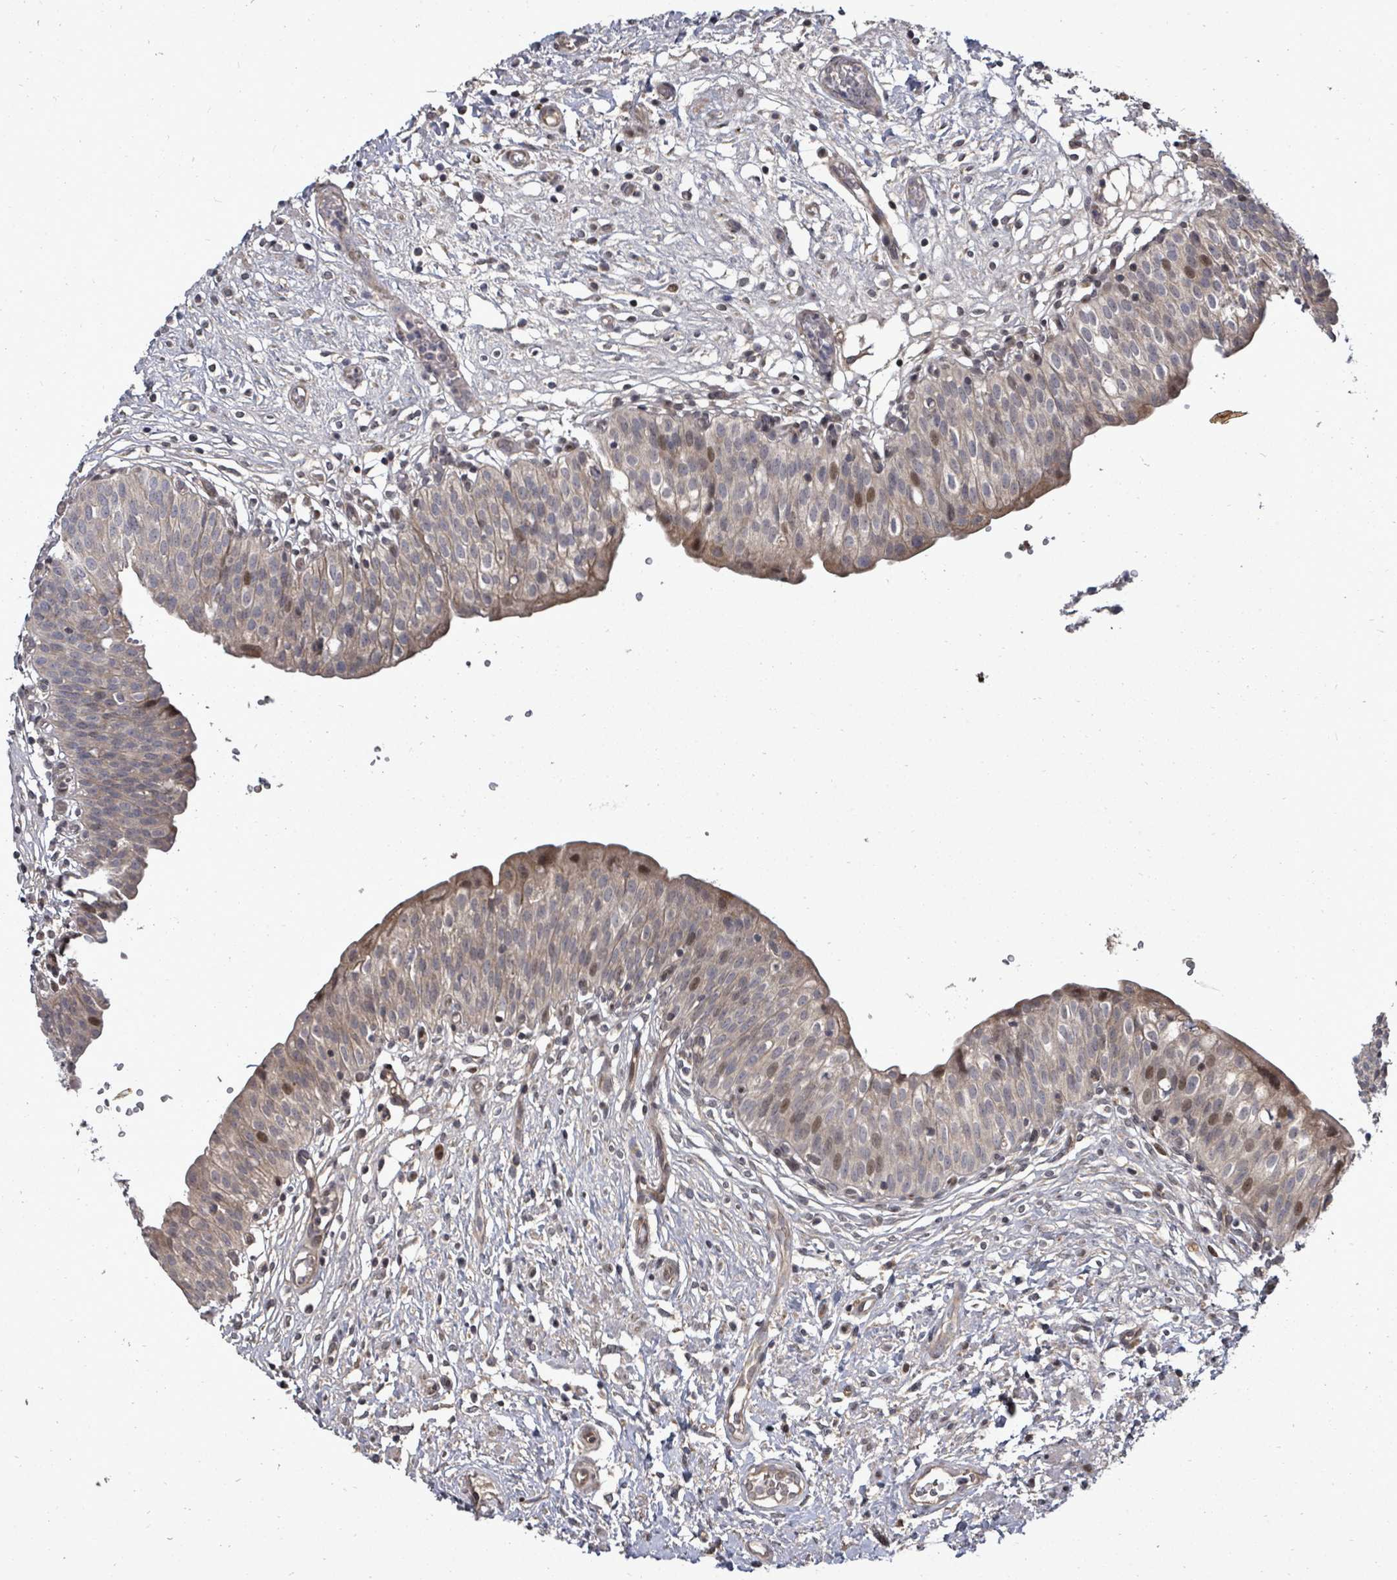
{"staining": {"intensity": "moderate", "quantity": "25%-75%", "location": "cytoplasmic/membranous,nuclear"}, "tissue": "urinary bladder", "cell_type": "Urothelial cells", "image_type": "normal", "snomed": [{"axis": "morphology", "description": "Normal tissue, NOS"}, {"axis": "topography", "description": "Urinary bladder"}], "caption": "Immunohistochemistry photomicrograph of unremarkable urinary bladder: human urinary bladder stained using immunohistochemistry (IHC) demonstrates medium levels of moderate protein expression localized specifically in the cytoplasmic/membranous,nuclear of urothelial cells, appearing as a cytoplasmic/membranous,nuclear brown color.", "gene": "KRTAP27", "patient": {"sex": "male", "age": 55}}